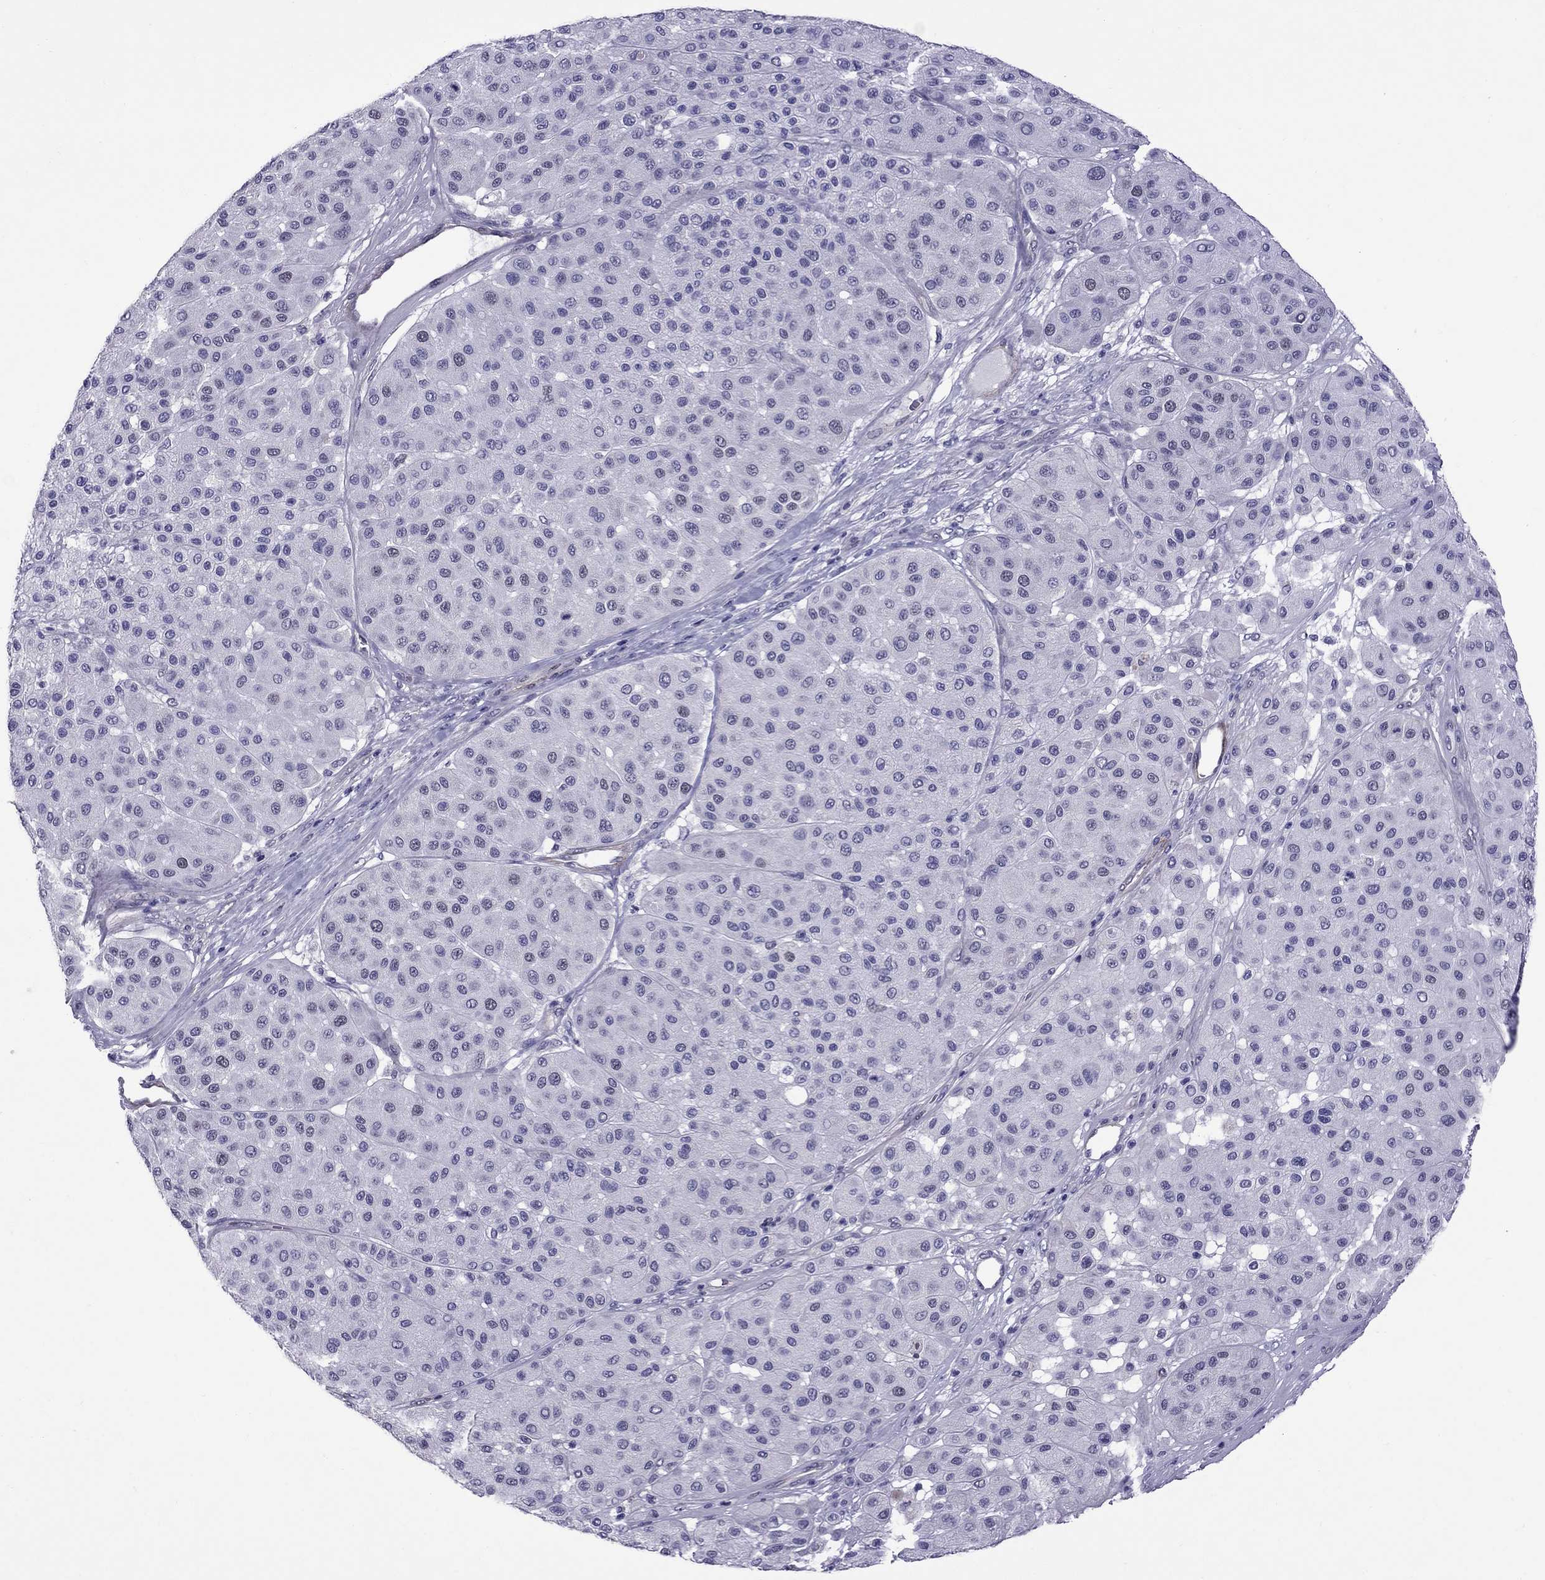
{"staining": {"intensity": "negative", "quantity": "none", "location": "none"}, "tissue": "melanoma", "cell_type": "Tumor cells", "image_type": "cancer", "snomed": [{"axis": "morphology", "description": "Malignant melanoma, Metastatic site"}, {"axis": "topography", "description": "Smooth muscle"}], "caption": "IHC image of melanoma stained for a protein (brown), which shows no positivity in tumor cells. The staining is performed using DAB brown chromogen with nuclei counter-stained in using hematoxylin.", "gene": "CHRNA5", "patient": {"sex": "male", "age": 41}}